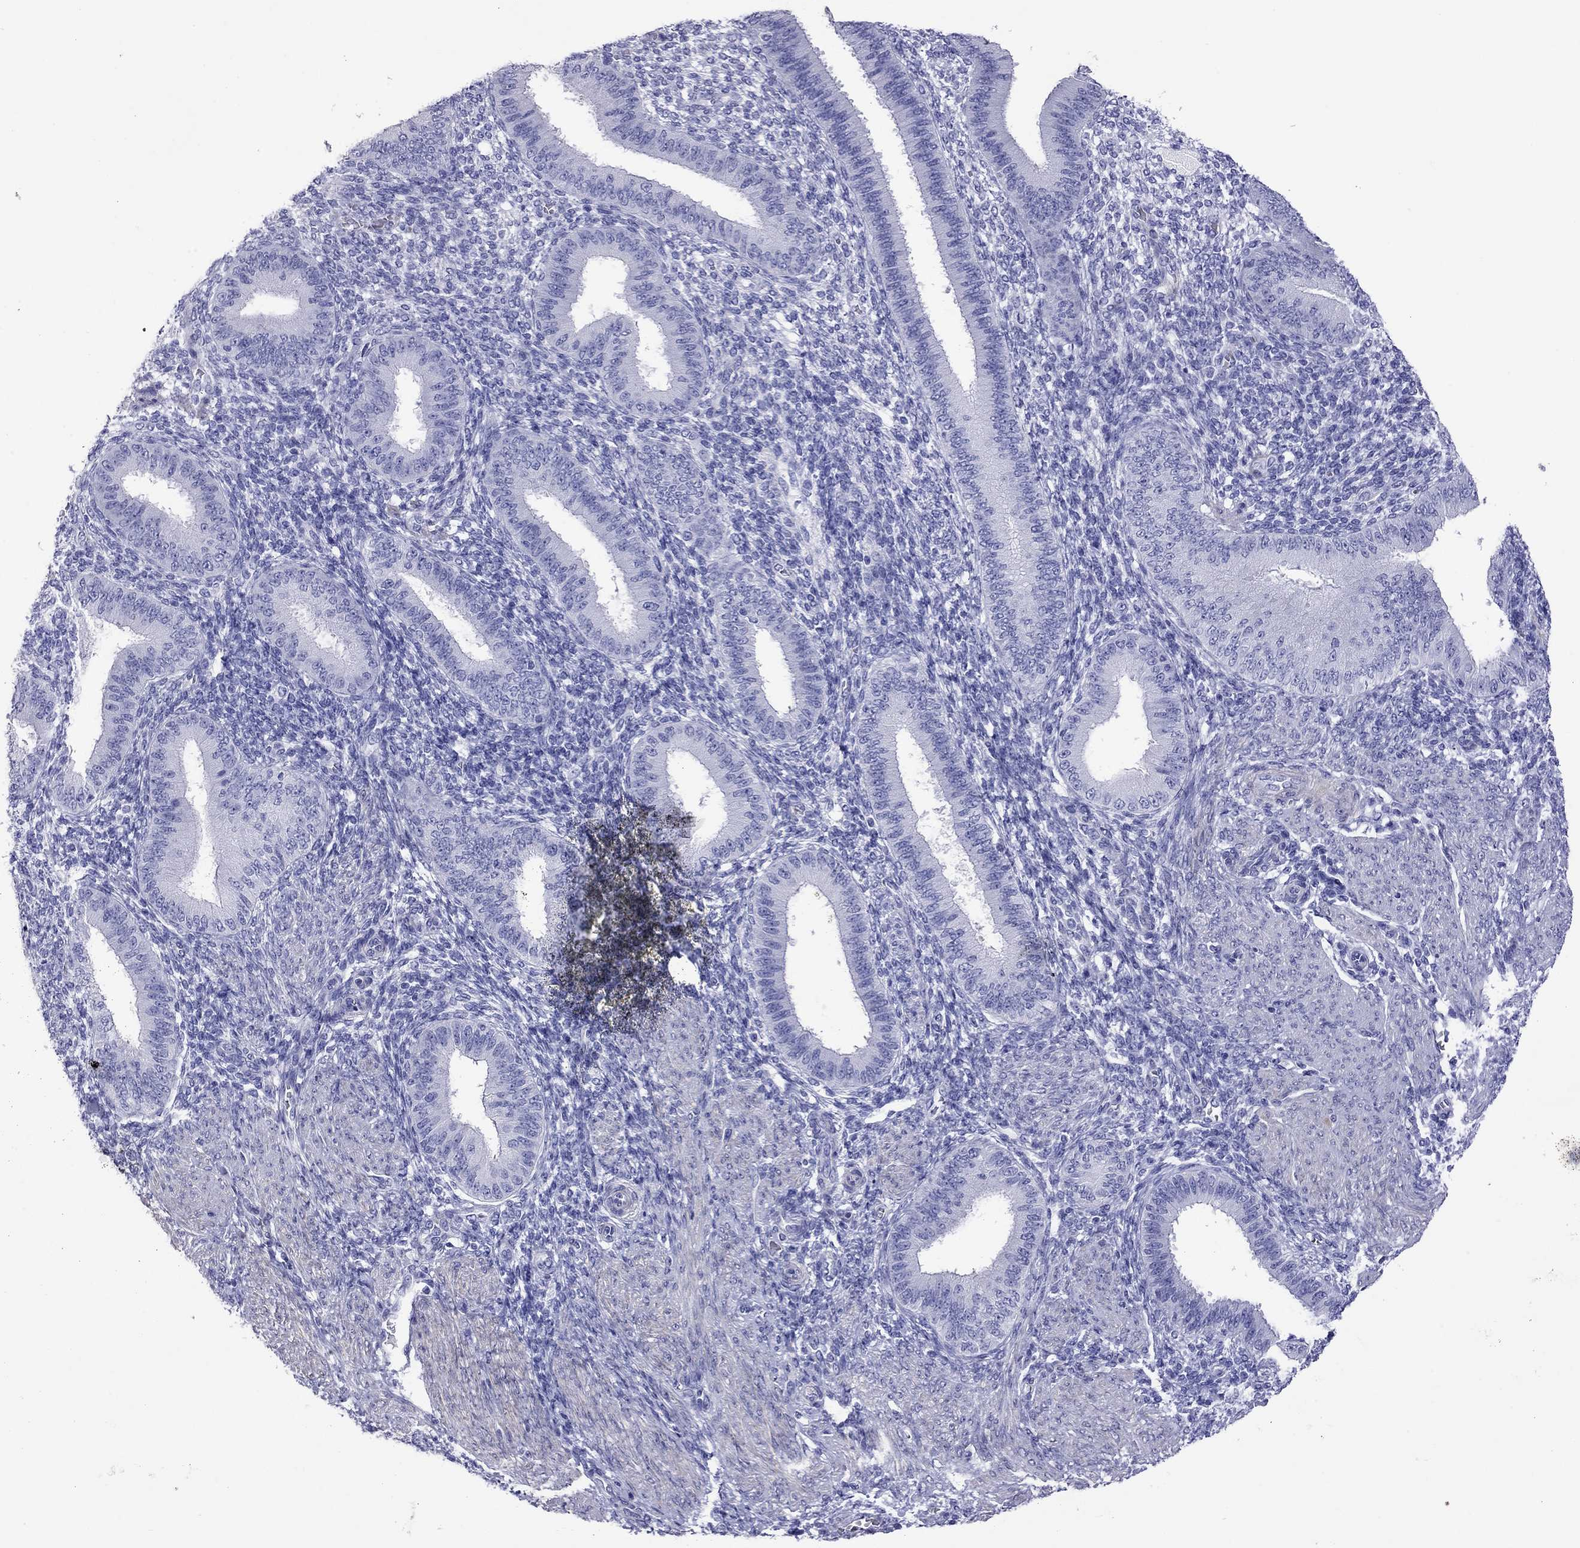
{"staining": {"intensity": "negative", "quantity": "none", "location": "none"}, "tissue": "endometrium", "cell_type": "Cells in endometrial stroma", "image_type": "normal", "snomed": [{"axis": "morphology", "description": "Normal tissue, NOS"}, {"axis": "topography", "description": "Endometrium"}], "caption": "Histopathology image shows no protein expression in cells in endometrial stroma of unremarkable endometrium.", "gene": "KIAA2012", "patient": {"sex": "female", "age": 39}}